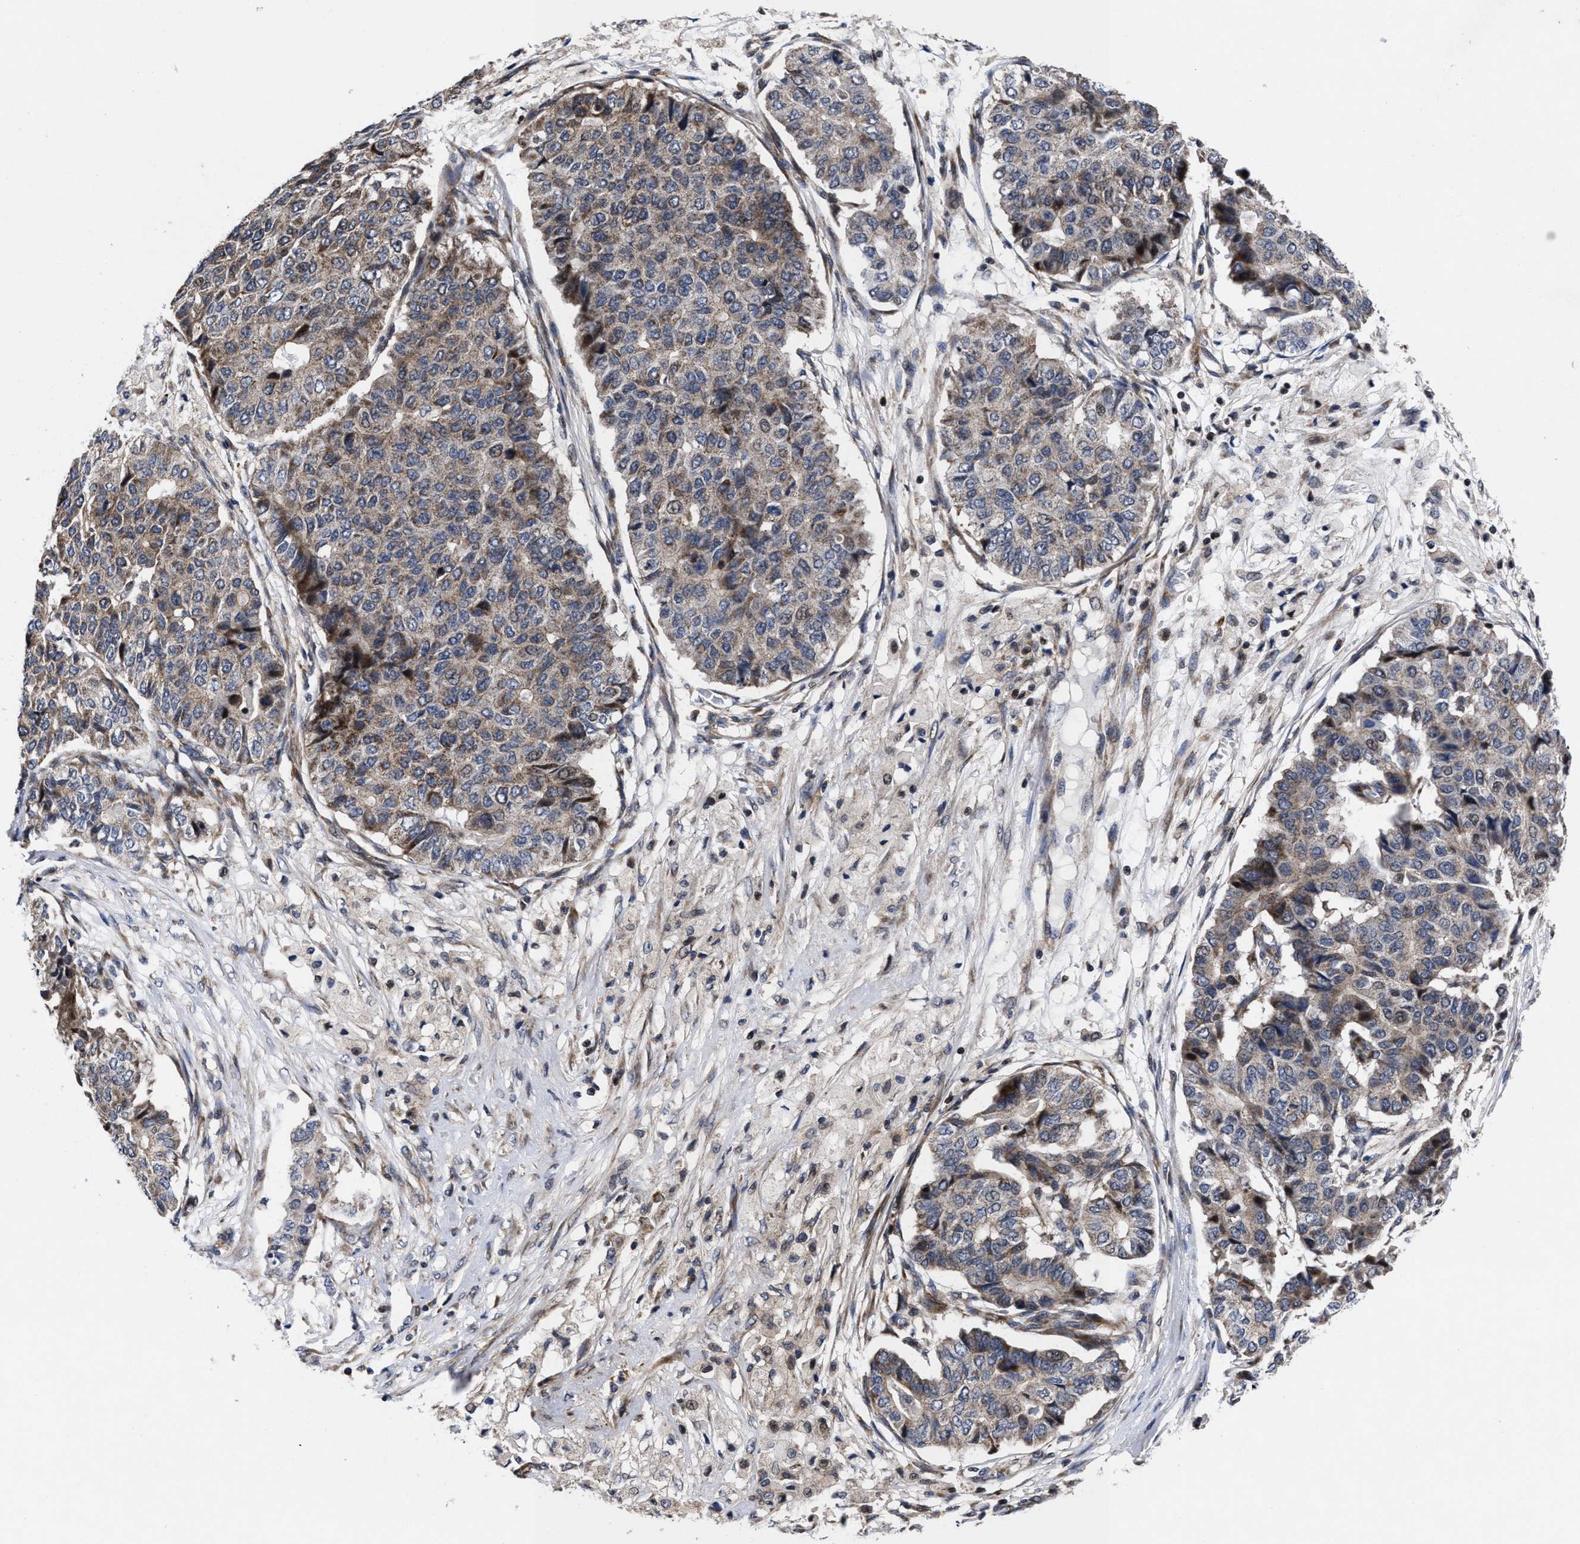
{"staining": {"intensity": "moderate", "quantity": ">75%", "location": "cytoplasmic/membranous"}, "tissue": "pancreatic cancer", "cell_type": "Tumor cells", "image_type": "cancer", "snomed": [{"axis": "morphology", "description": "Adenocarcinoma, NOS"}, {"axis": "topography", "description": "Pancreas"}], "caption": "IHC staining of pancreatic cancer (adenocarcinoma), which shows medium levels of moderate cytoplasmic/membranous expression in approximately >75% of tumor cells indicating moderate cytoplasmic/membranous protein positivity. The staining was performed using DAB (3,3'-diaminobenzidine) (brown) for protein detection and nuclei were counterstained in hematoxylin (blue).", "gene": "MRPL50", "patient": {"sex": "male", "age": 50}}